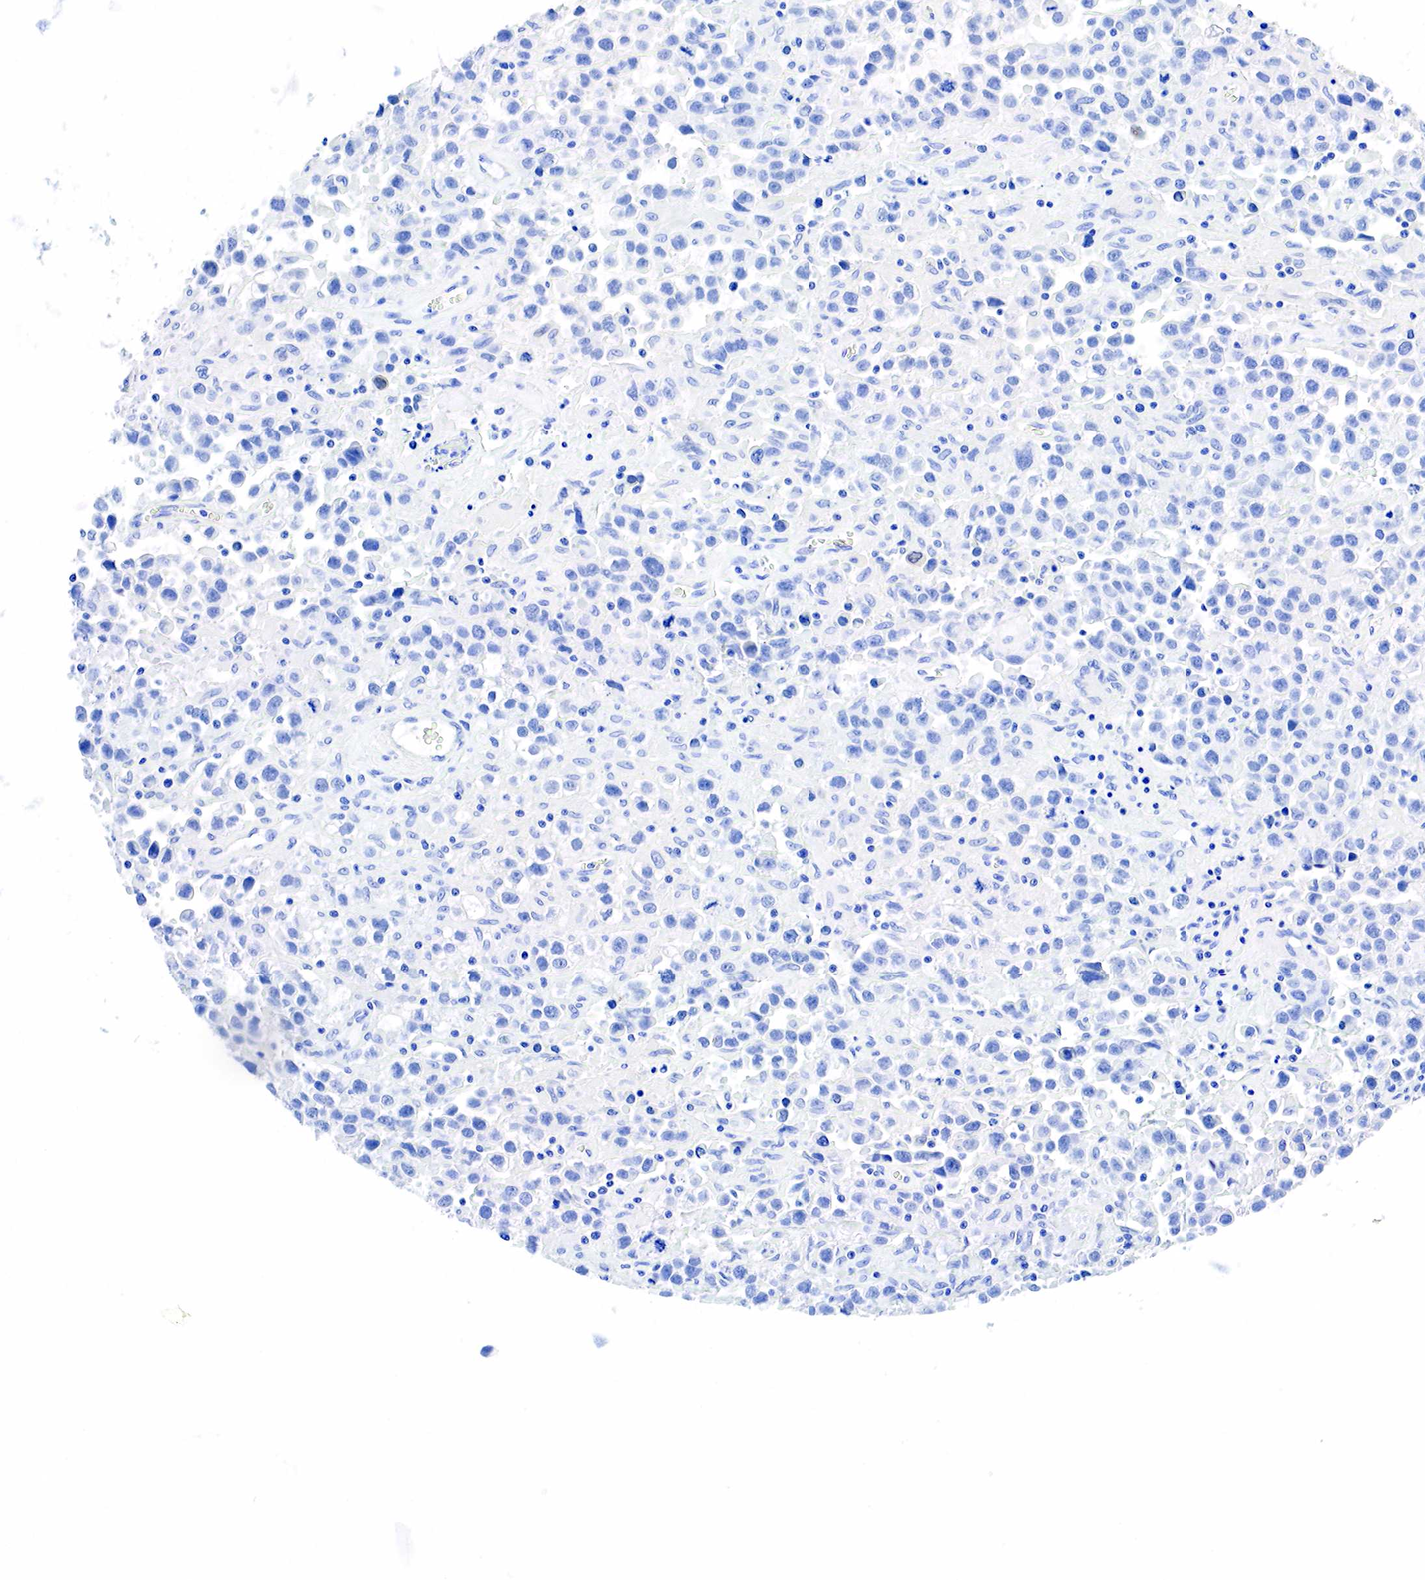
{"staining": {"intensity": "negative", "quantity": "none", "location": "none"}, "tissue": "testis cancer", "cell_type": "Tumor cells", "image_type": "cancer", "snomed": [{"axis": "morphology", "description": "Seminoma, NOS"}, {"axis": "topography", "description": "Testis"}], "caption": "Human testis cancer (seminoma) stained for a protein using immunohistochemistry shows no staining in tumor cells.", "gene": "KRT18", "patient": {"sex": "male", "age": 43}}